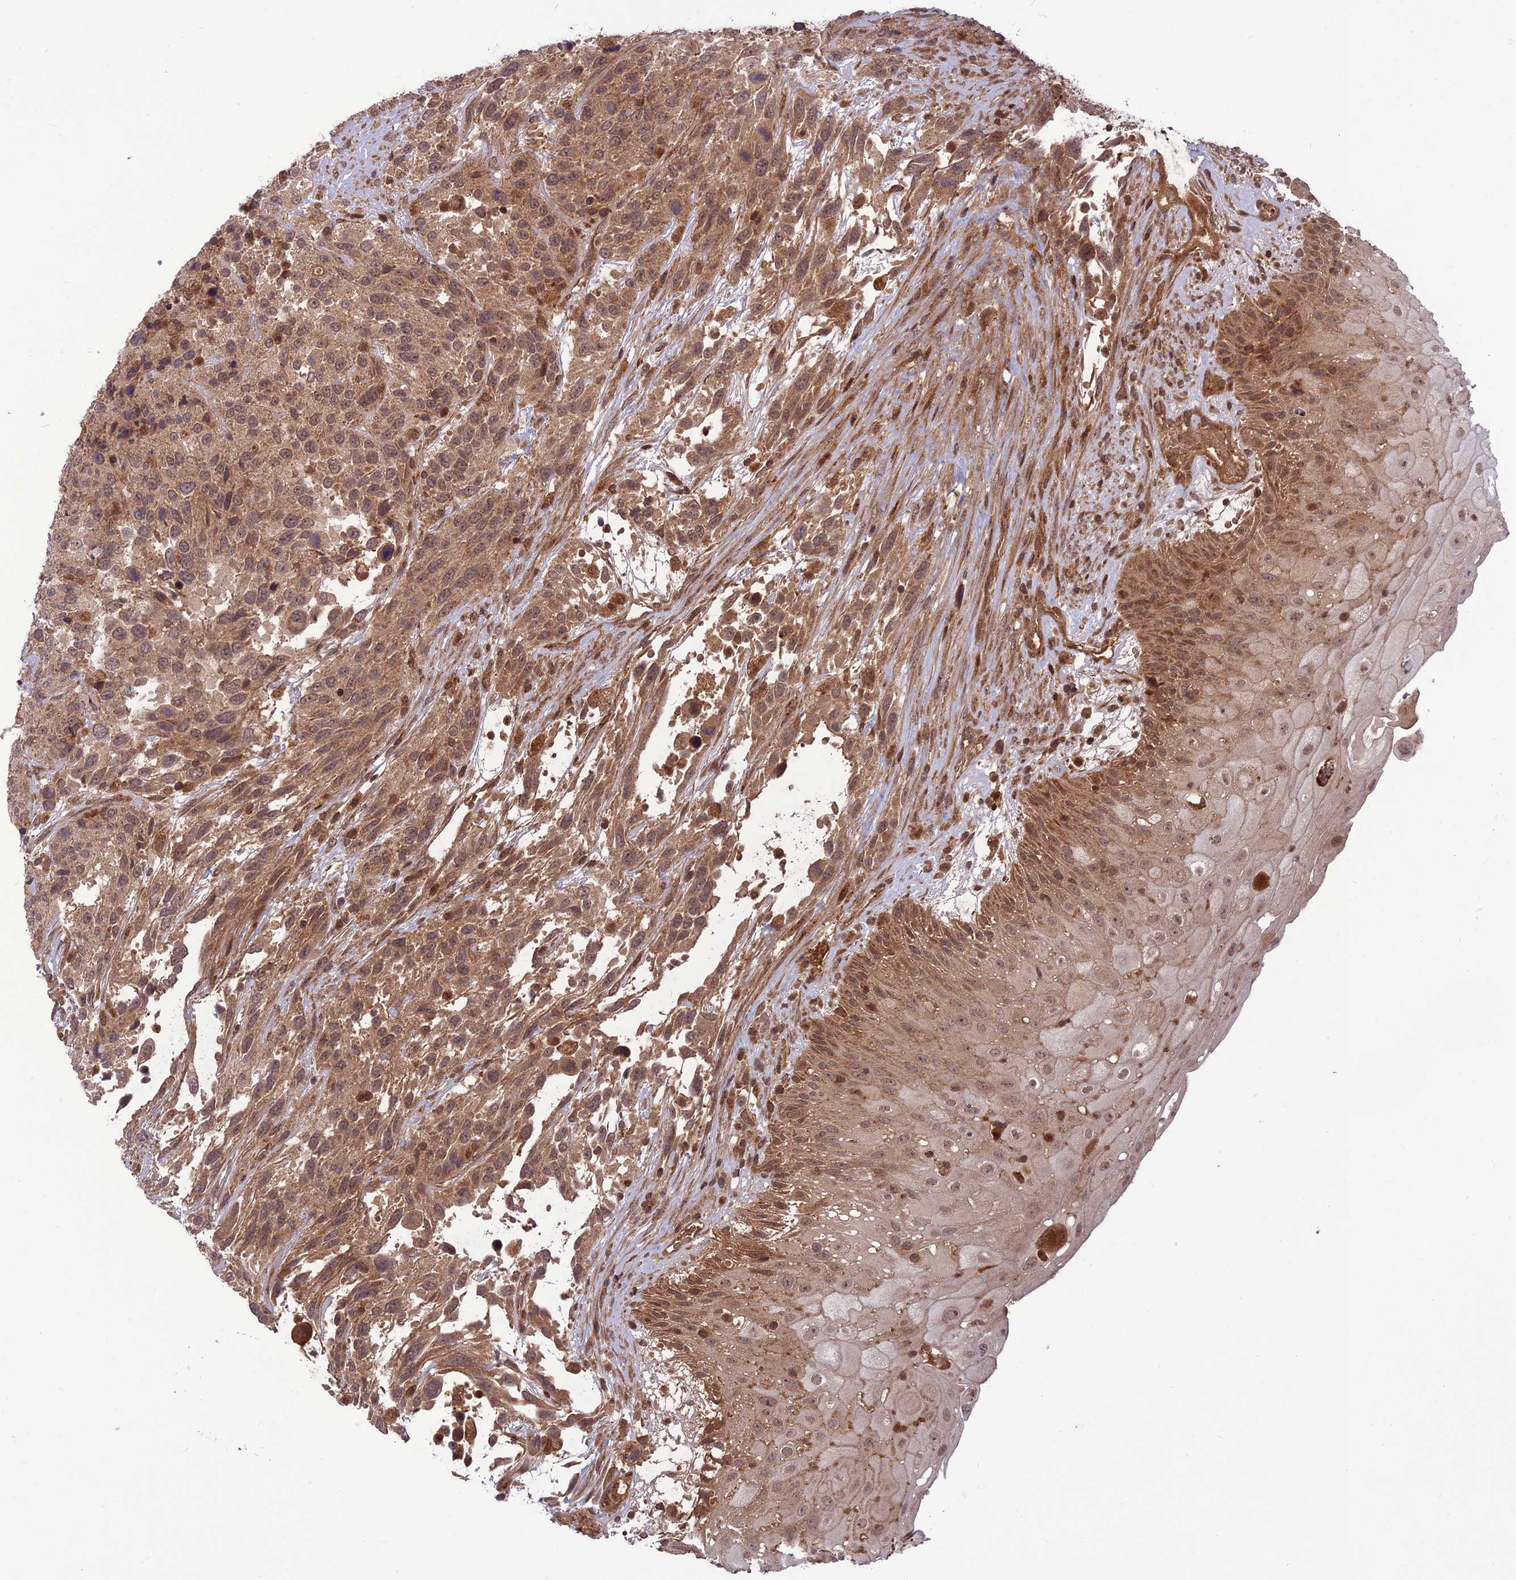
{"staining": {"intensity": "moderate", "quantity": ">75%", "location": "cytoplasmic/membranous,nuclear"}, "tissue": "urothelial cancer", "cell_type": "Tumor cells", "image_type": "cancer", "snomed": [{"axis": "morphology", "description": "Urothelial carcinoma, High grade"}, {"axis": "topography", "description": "Urinary bladder"}], "caption": "Immunohistochemical staining of human urothelial carcinoma (high-grade) exhibits moderate cytoplasmic/membranous and nuclear protein expression in approximately >75% of tumor cells.", "gene": "NDUFC1", "patient": {"sex": "female", "age": 70}}